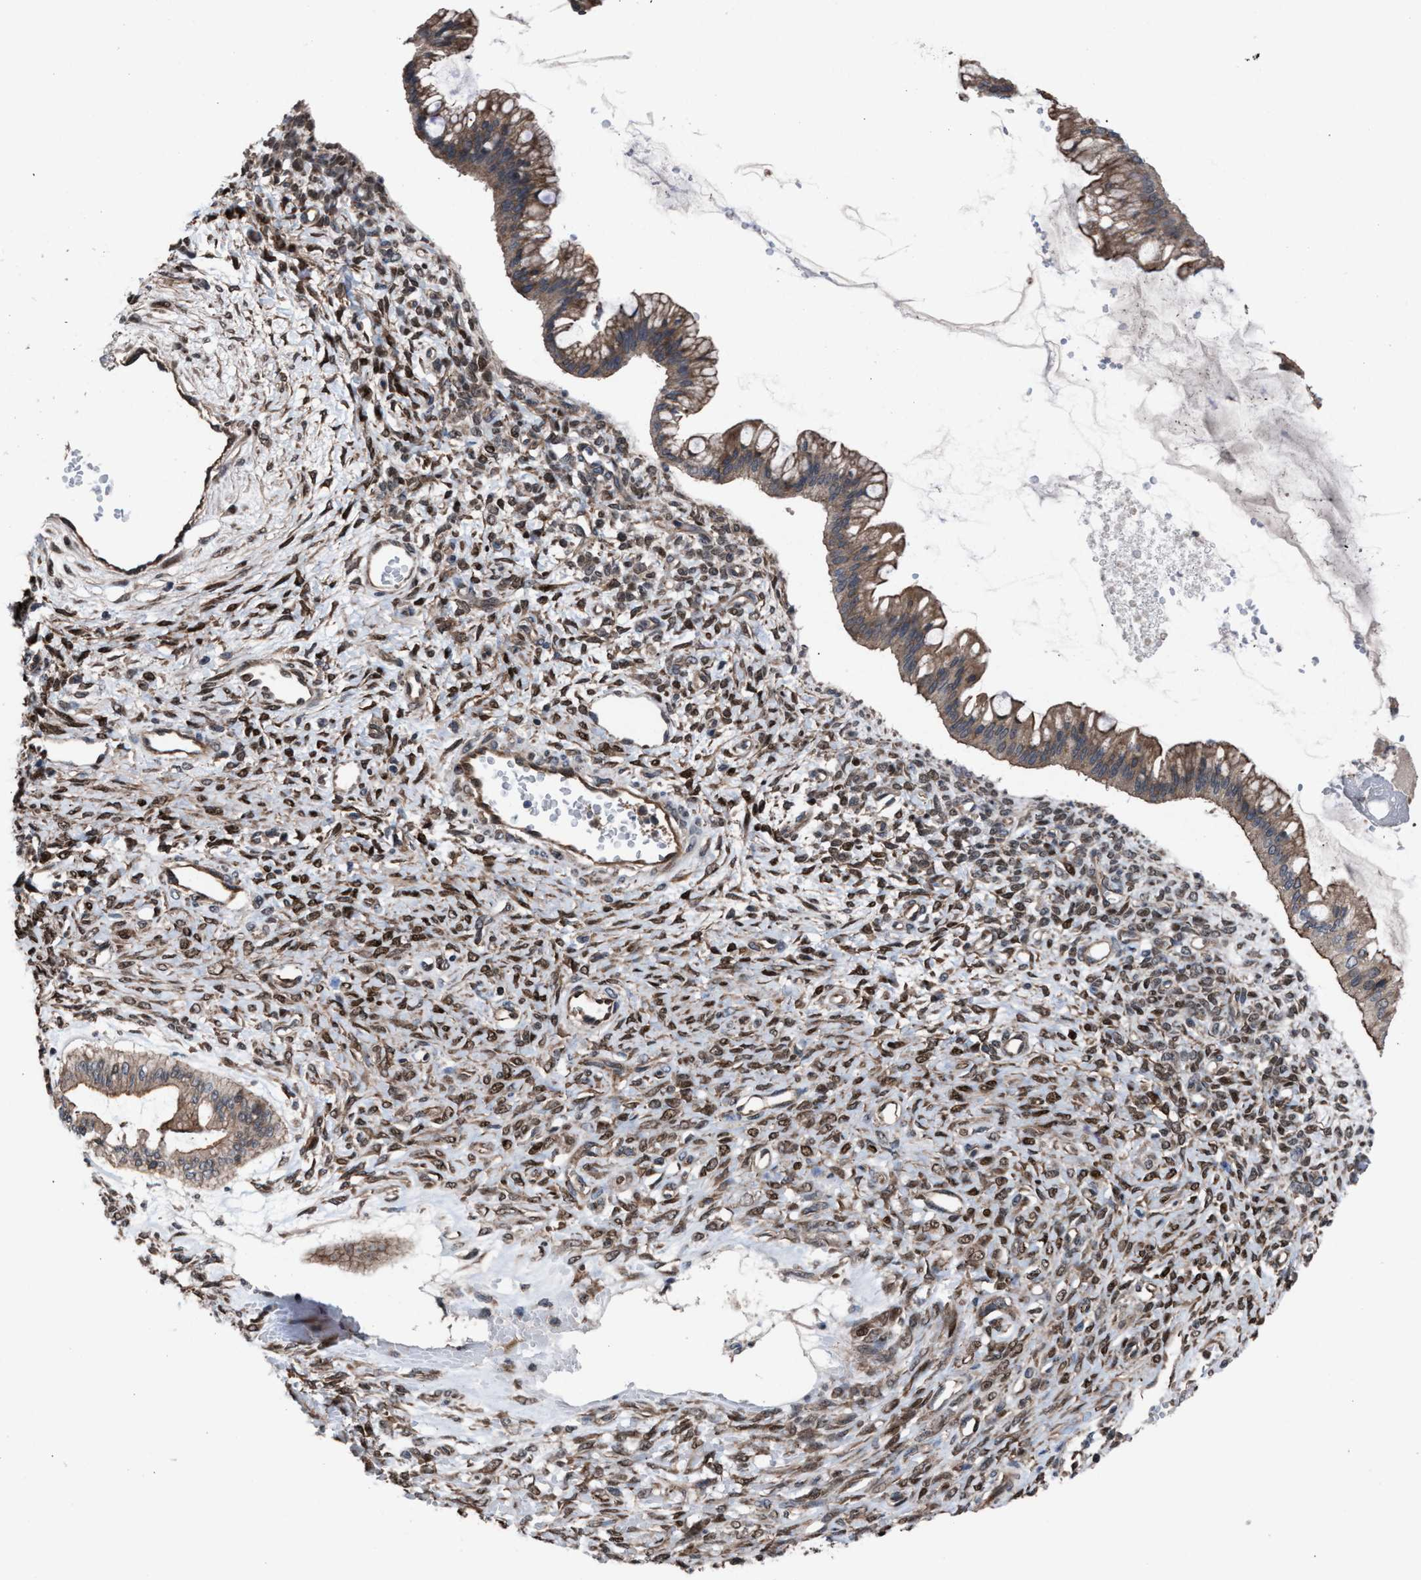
{"staining": {"intensity": "moderate", "quantity": ">75%", "location": "cytoplasmic/membranous"}, "tissue": "ovarian cancer", "cell_type": "Tumor cells", "image_type": "cancer", "snomed": [{"axis": "morphology", "description": "Cystadenocarcinoma, mucinous, NOS"}, {"axis": "topography", "description": "Ovary"}], "caption": "A high-resolution histopathology image shows IHC staining of ovarian cancer (mucinous cystadenocarcinoma), which reveals moderate cytoplasmic/membranous staining in about >75% of tumor cells.", "gene": "TP53BP2", "patient": {"sex": "female", "age": 73}}